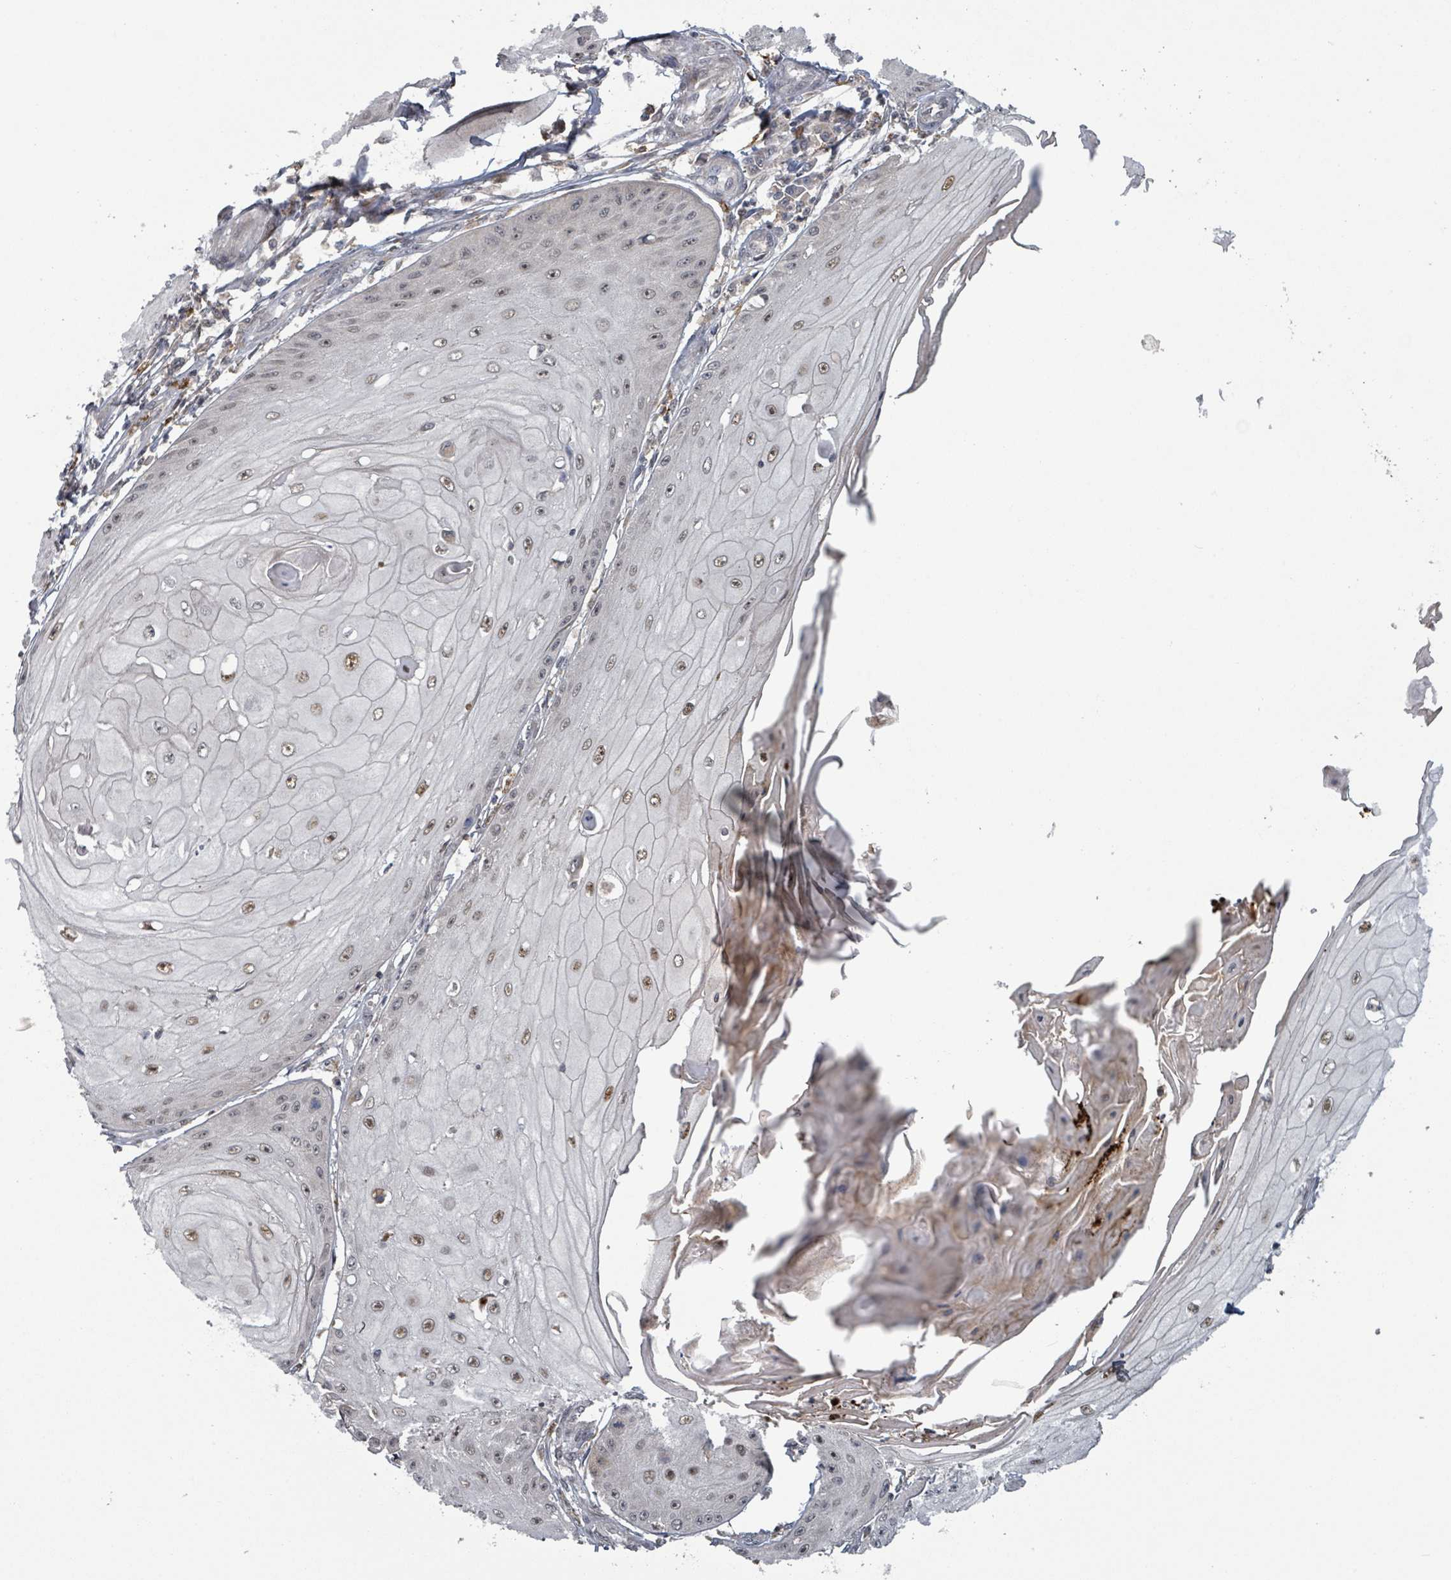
{"staining": {"intensity": "moderate", "quantity": "<25%", "location": "nuclear"}, "tissue": "skin cancer", "cell_type": "Tumor cells", "image_type": "cancer", "snomed": [{"axis": "morphology", "description": "Squamous cell carcinoma, NOS"}, {"axis": "topography", "description": "Skin"}], "caption": "A brown stain highlights moderate nuclear positivity of a protein in human squamous cell carcinoma (skin) tumor cells. (Brightfield microscopy of DAB IHC at high magnification).", "gene": "GTF3C1", "patient": {"sex": "male", "age": 70}}